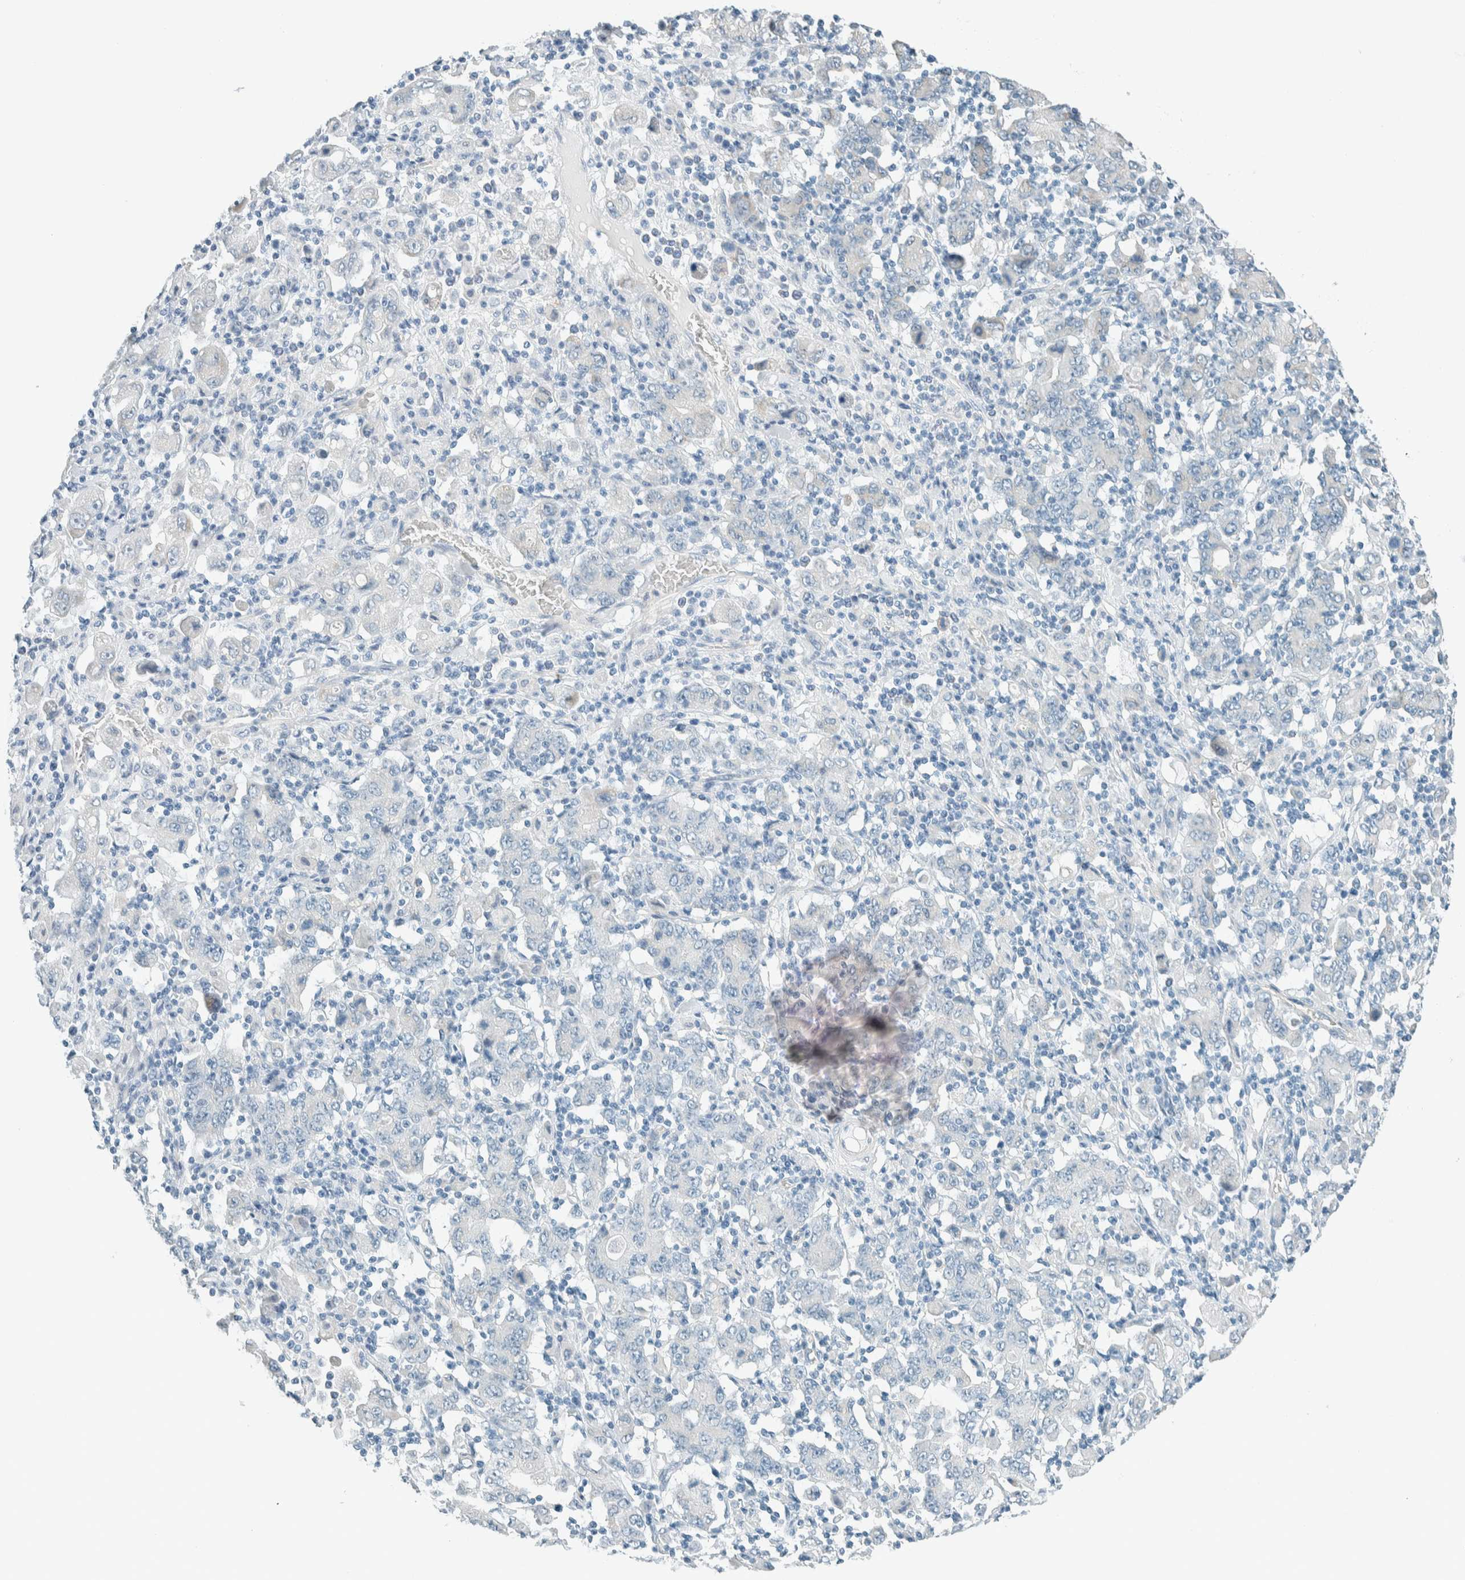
{"staining": {"intensity": "negative", "quantity": "none", "location": "none"}, "tissue": "stomach cancer", "cell_type": "Tumor cells", "image_type": "cancer", "snomed": [{"axis": "morphology", "description": "Adenocarcinoma, NOS"}, {"axis": "topography", "description": "Stomach, upper"}], "caption": "An immunohistochemistry (IHC) histopathology image of stomach cancer (adenocarcinoma) is shown. There is no staining in tumor cells of stomach cancer (adenocarcinoma). (DAB IHC with hematoxylin counter stain).", "gene": "SLFN12", "patient": {"sex": "male", "age": 69}}